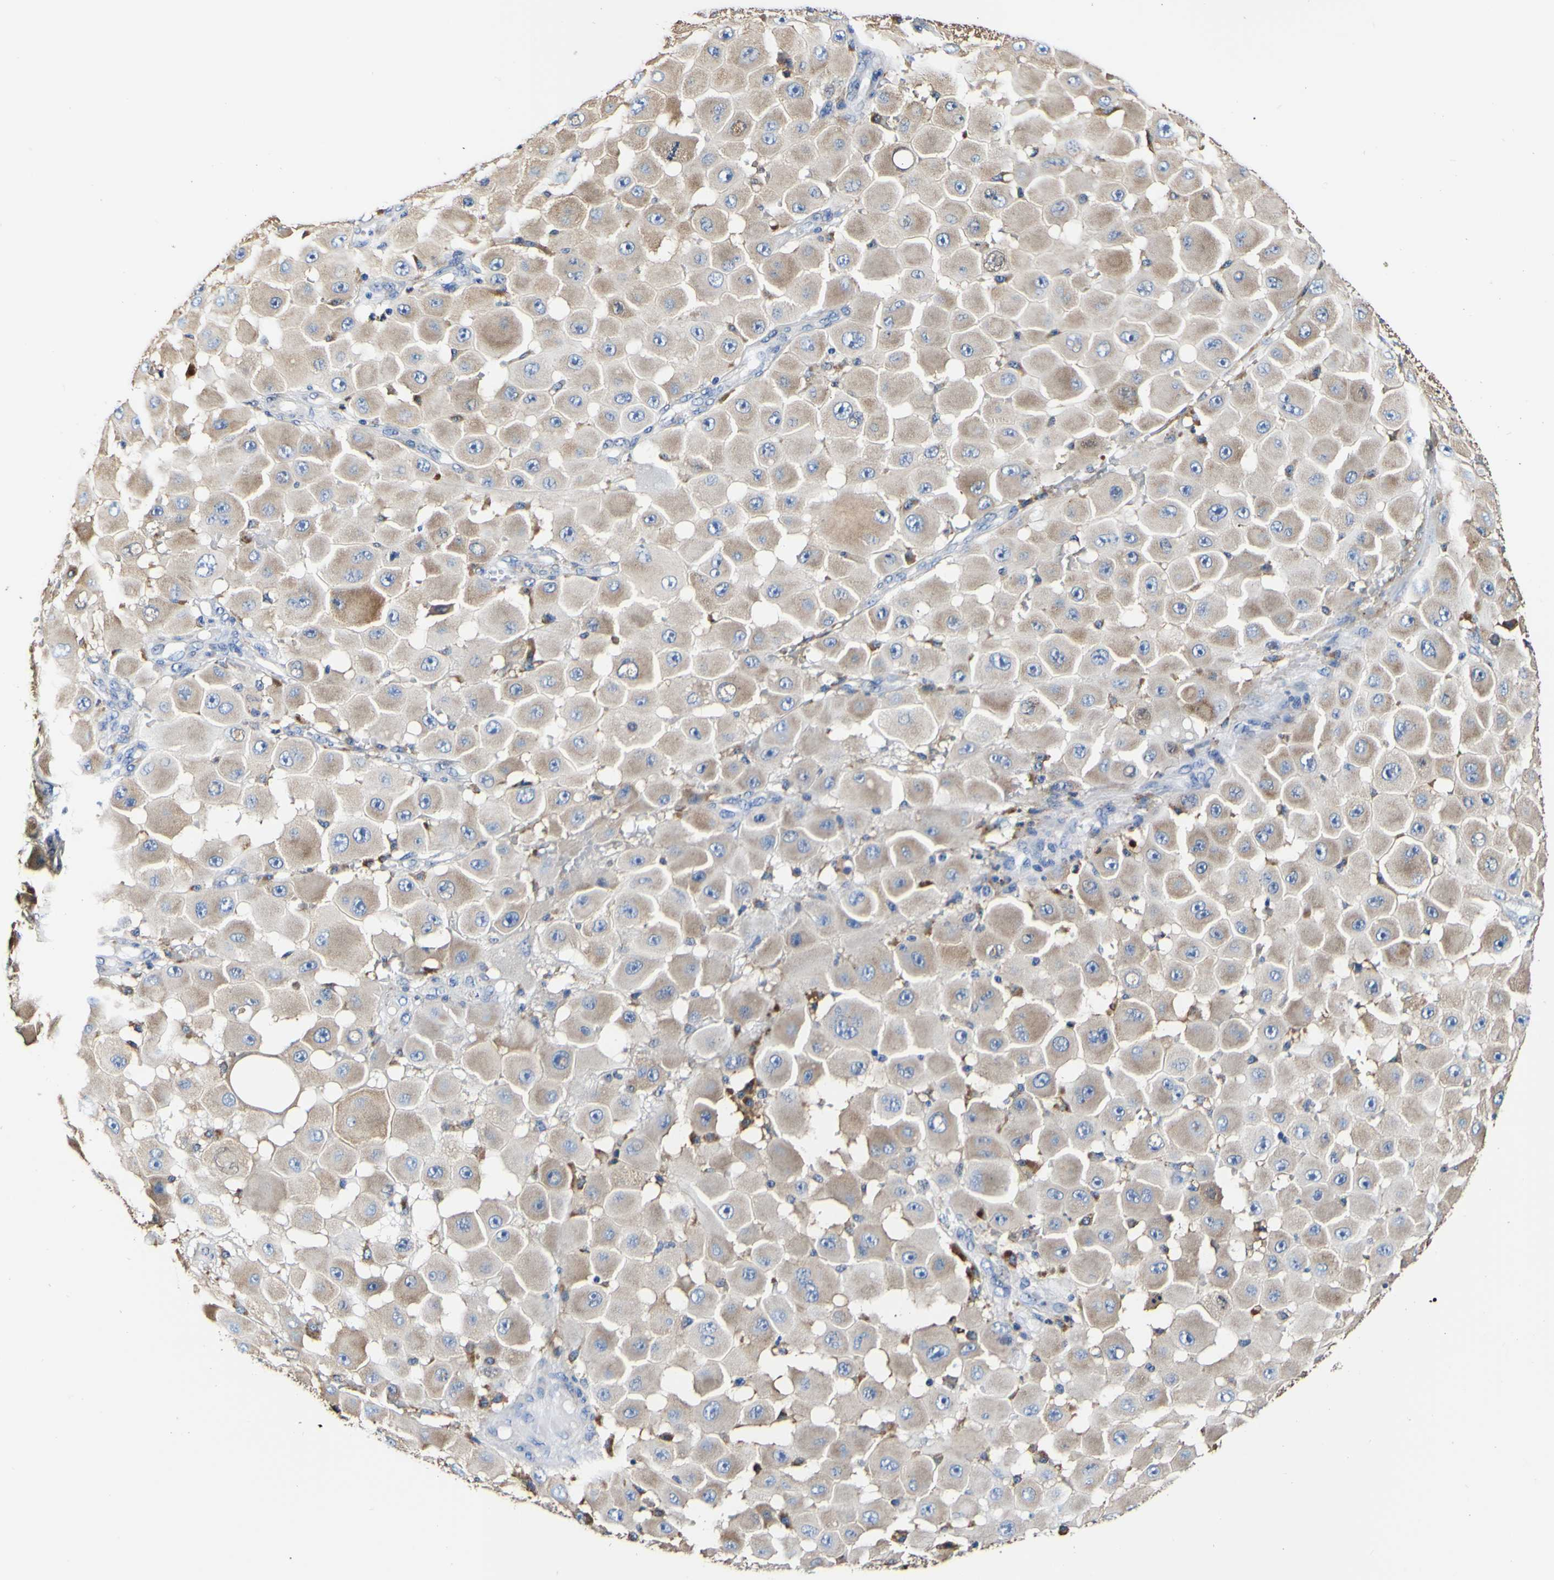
{"staining": {"intensity": "moderate", "quantity": "<25%", "location": "cytoplasmic/membranous"}, "tissue": "melanoma", "cell_type": "Tumor cells", "image_type": "cancer", "snomed": [{"axis": "morphology", "description": "Malignant melanoma, NOS"}, {"axis": "topography", "description": "Skin"}], "caption": "Moderate cytoplasmic/membranous staining for a protein is present in approximately <25% of tumor cells of malignant melanoma using immunohistochemistry.", "gene": "P4HB", "patient": {"sex": "female", "age": 81}}